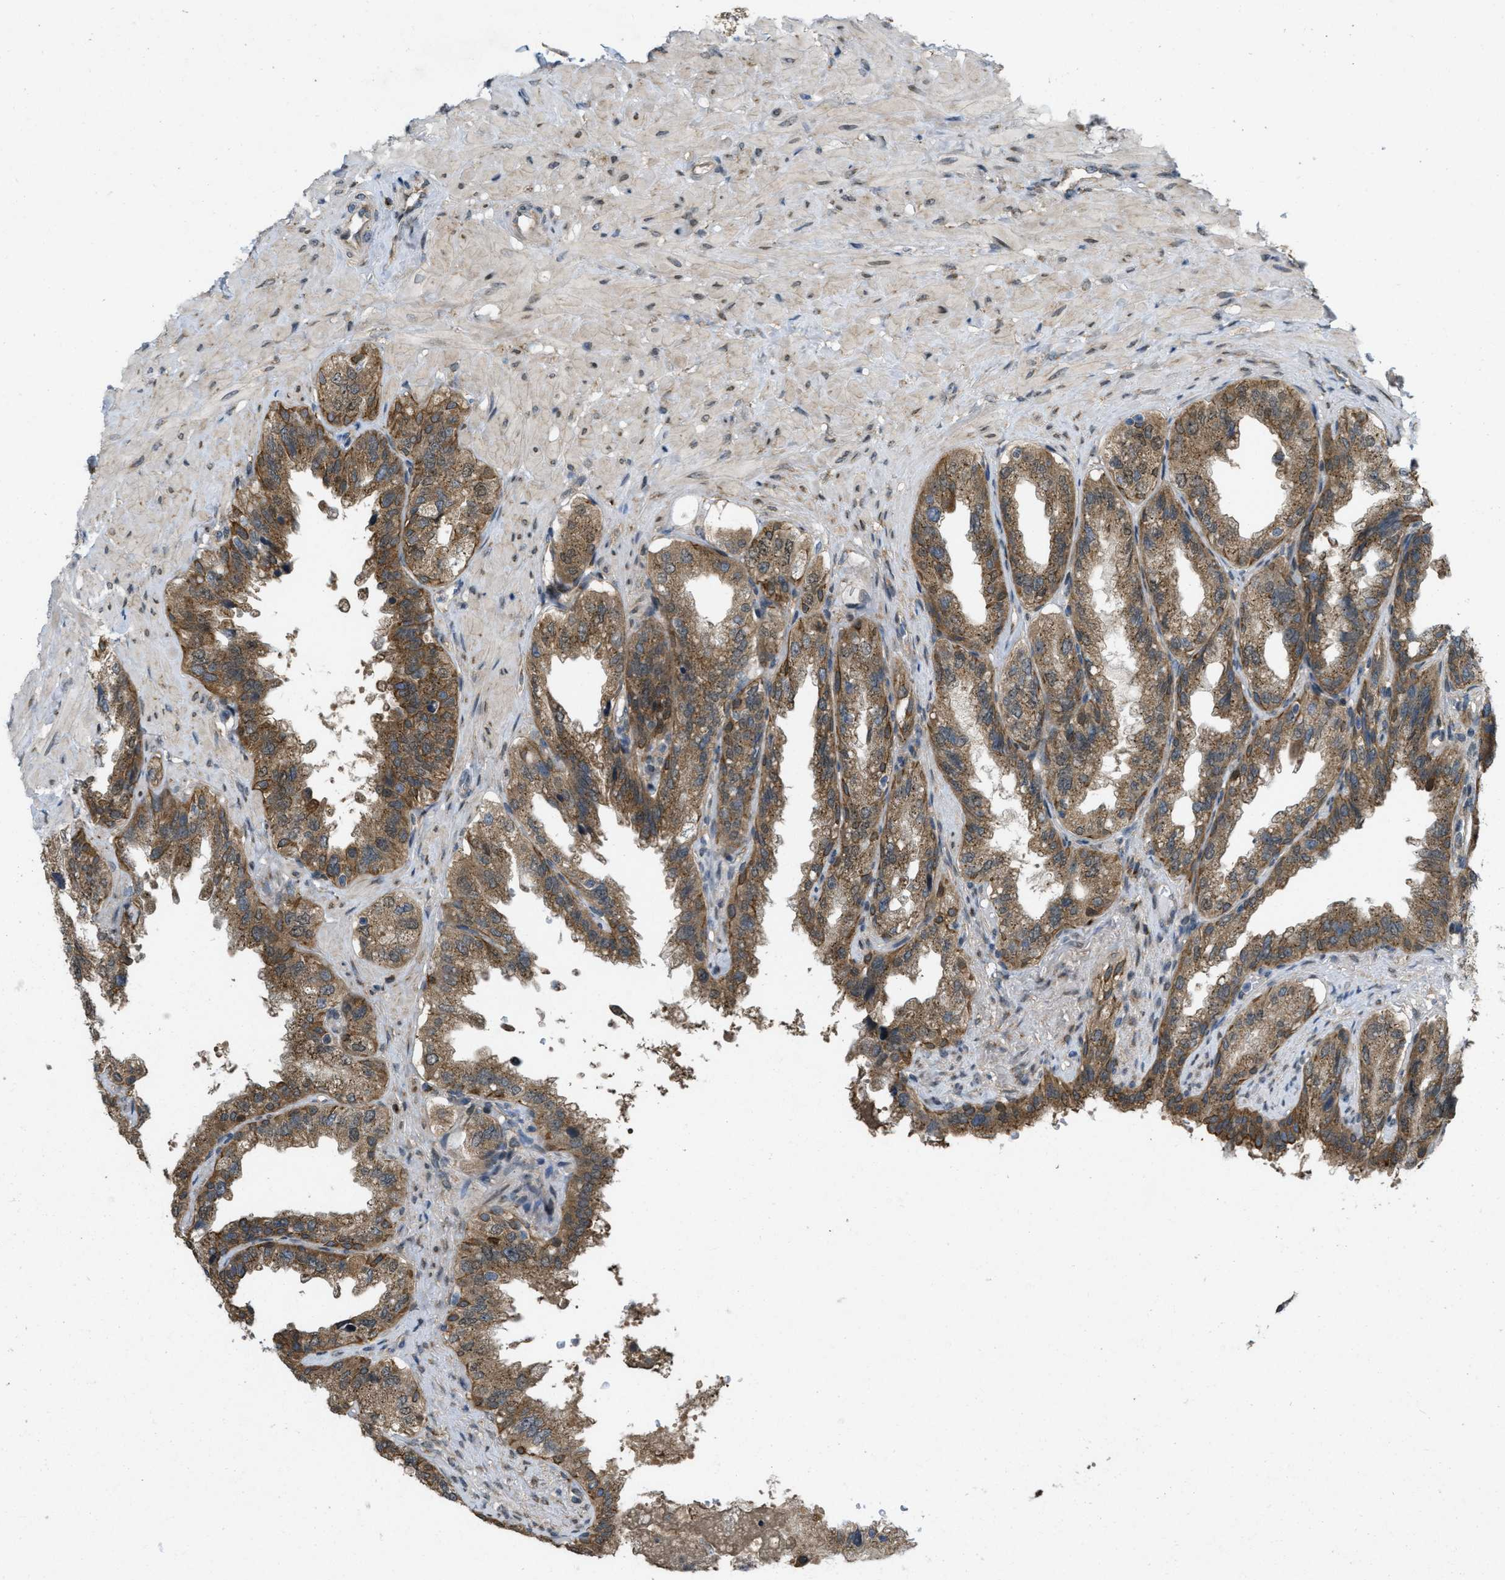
{"staining": {"intensity": "moderate", "quantity": ">75%", "location": "cytoplasmic/membranous"}, "tissue": "seminal vesicle", "cell_type": "Glandular cells", "image_type": "normal", "snomed": [{"axis": "morphology", "description": "Normal tissue, NOS"}, {"axis": "topography", "description": "Seminal veicle"}], "caption": "Glandular cells demonstrate medium levels of moderate cytoplasmic/membranous staining in about >75% of cells in unremarkable seminal vesicle. (DAB (3,3'-diaminobenzidine) IHC with brightfield microscopy, high magnification).", "gene": "IFNLR1", "patient": {"sex": "male", "age": 68}}